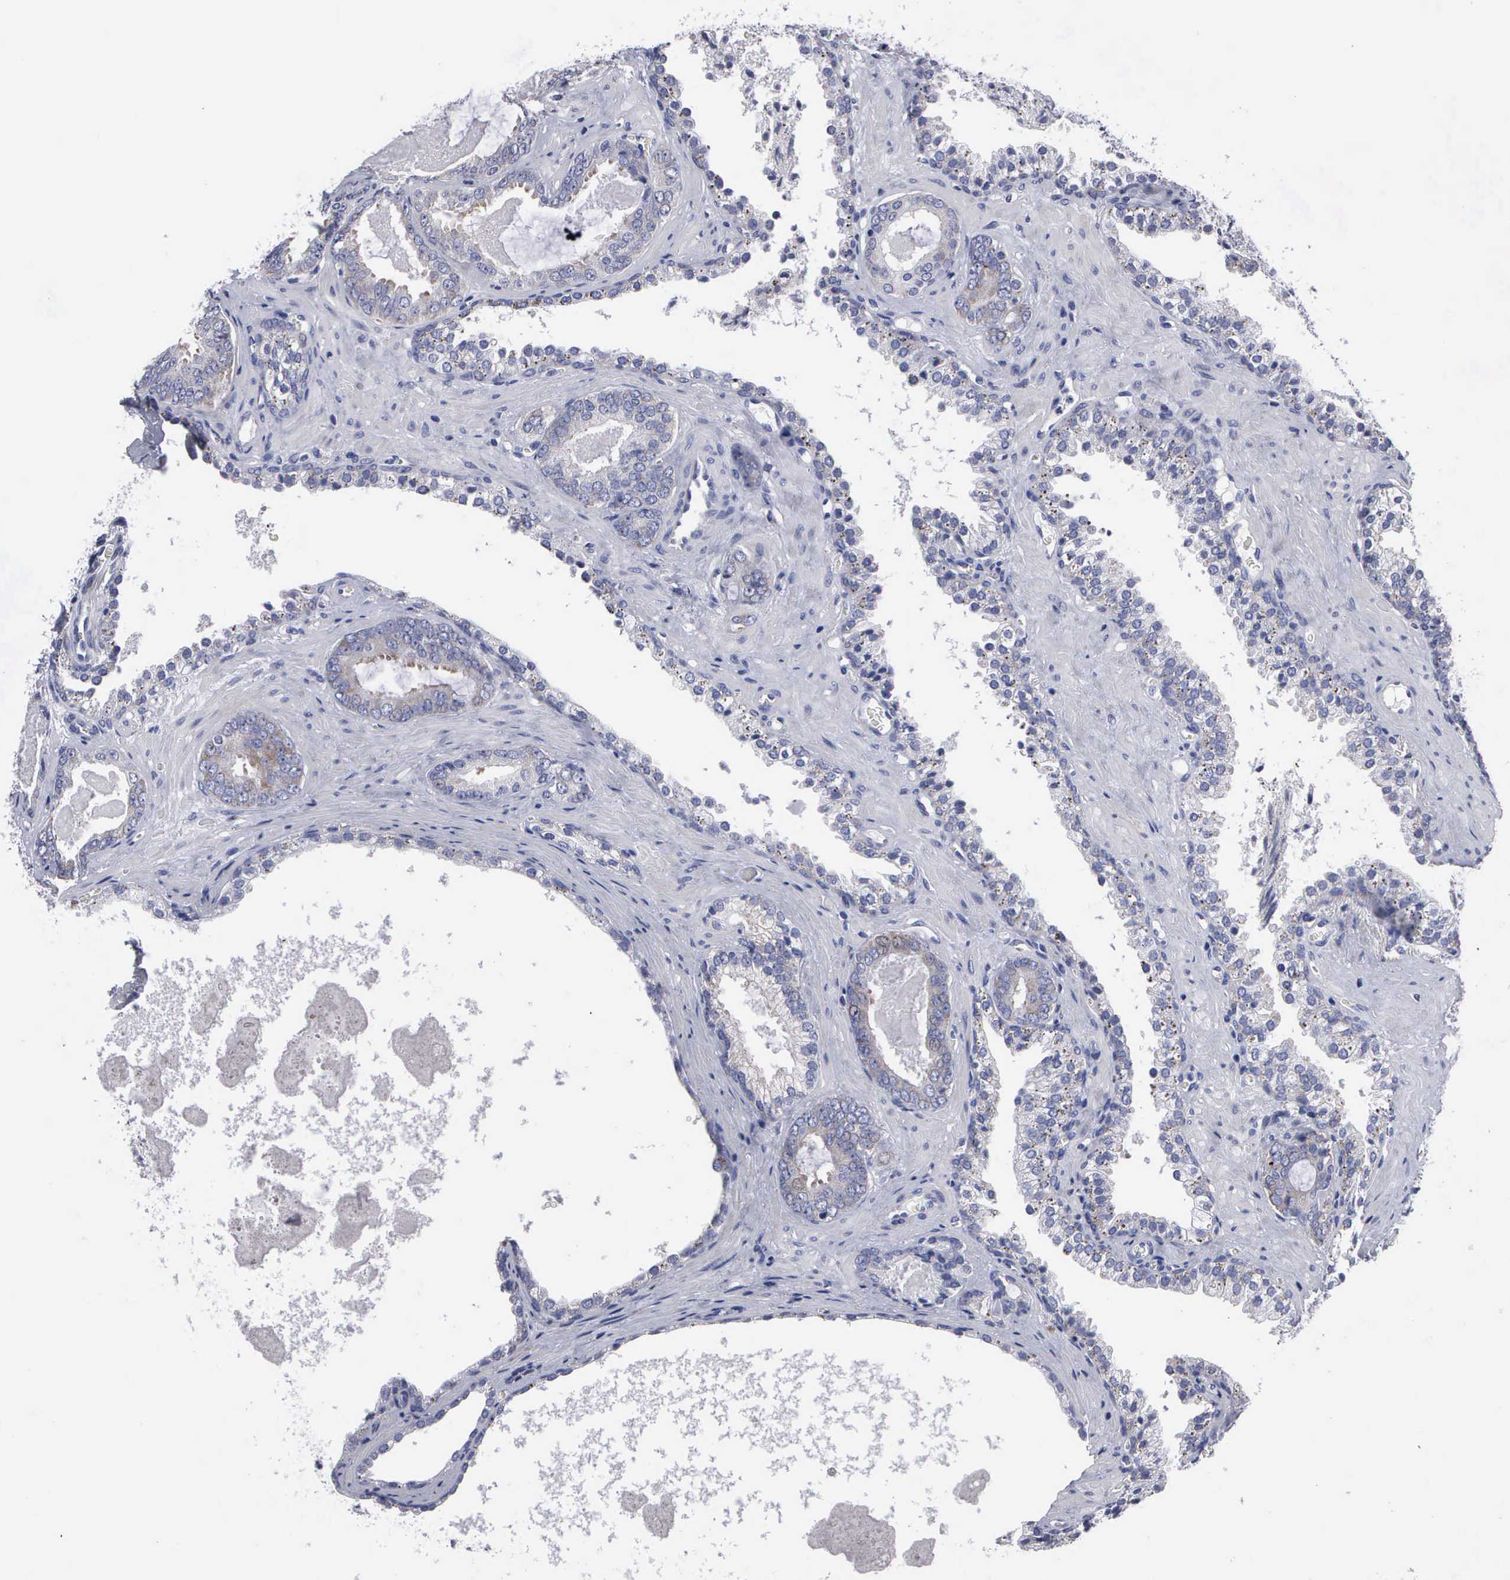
{"staining": {"intensity": "negative", "quantity": "none", "location": "none"}, "tissue": "prostate cancer", "cell_type": "Tumor cells", "image_type": "cancer", "snomed": [{"axis": "morphology", "description": "Adenocarcinoma, Medium grade"}, {"axis": "topography", "description": "Prostate"}], "caption": "An IHC photomicrograph of prostate cancer is shown. There is no staining in tumor cells of prostate cancer. (Stains: DAB (3,3'-diaminobenzidine) IHC with hematoxylin counter stain, Microscopy: brightfield microscopy at high magnification).", "gene": "TXLNG", "patient": {"sex": "male", "age": 64}}